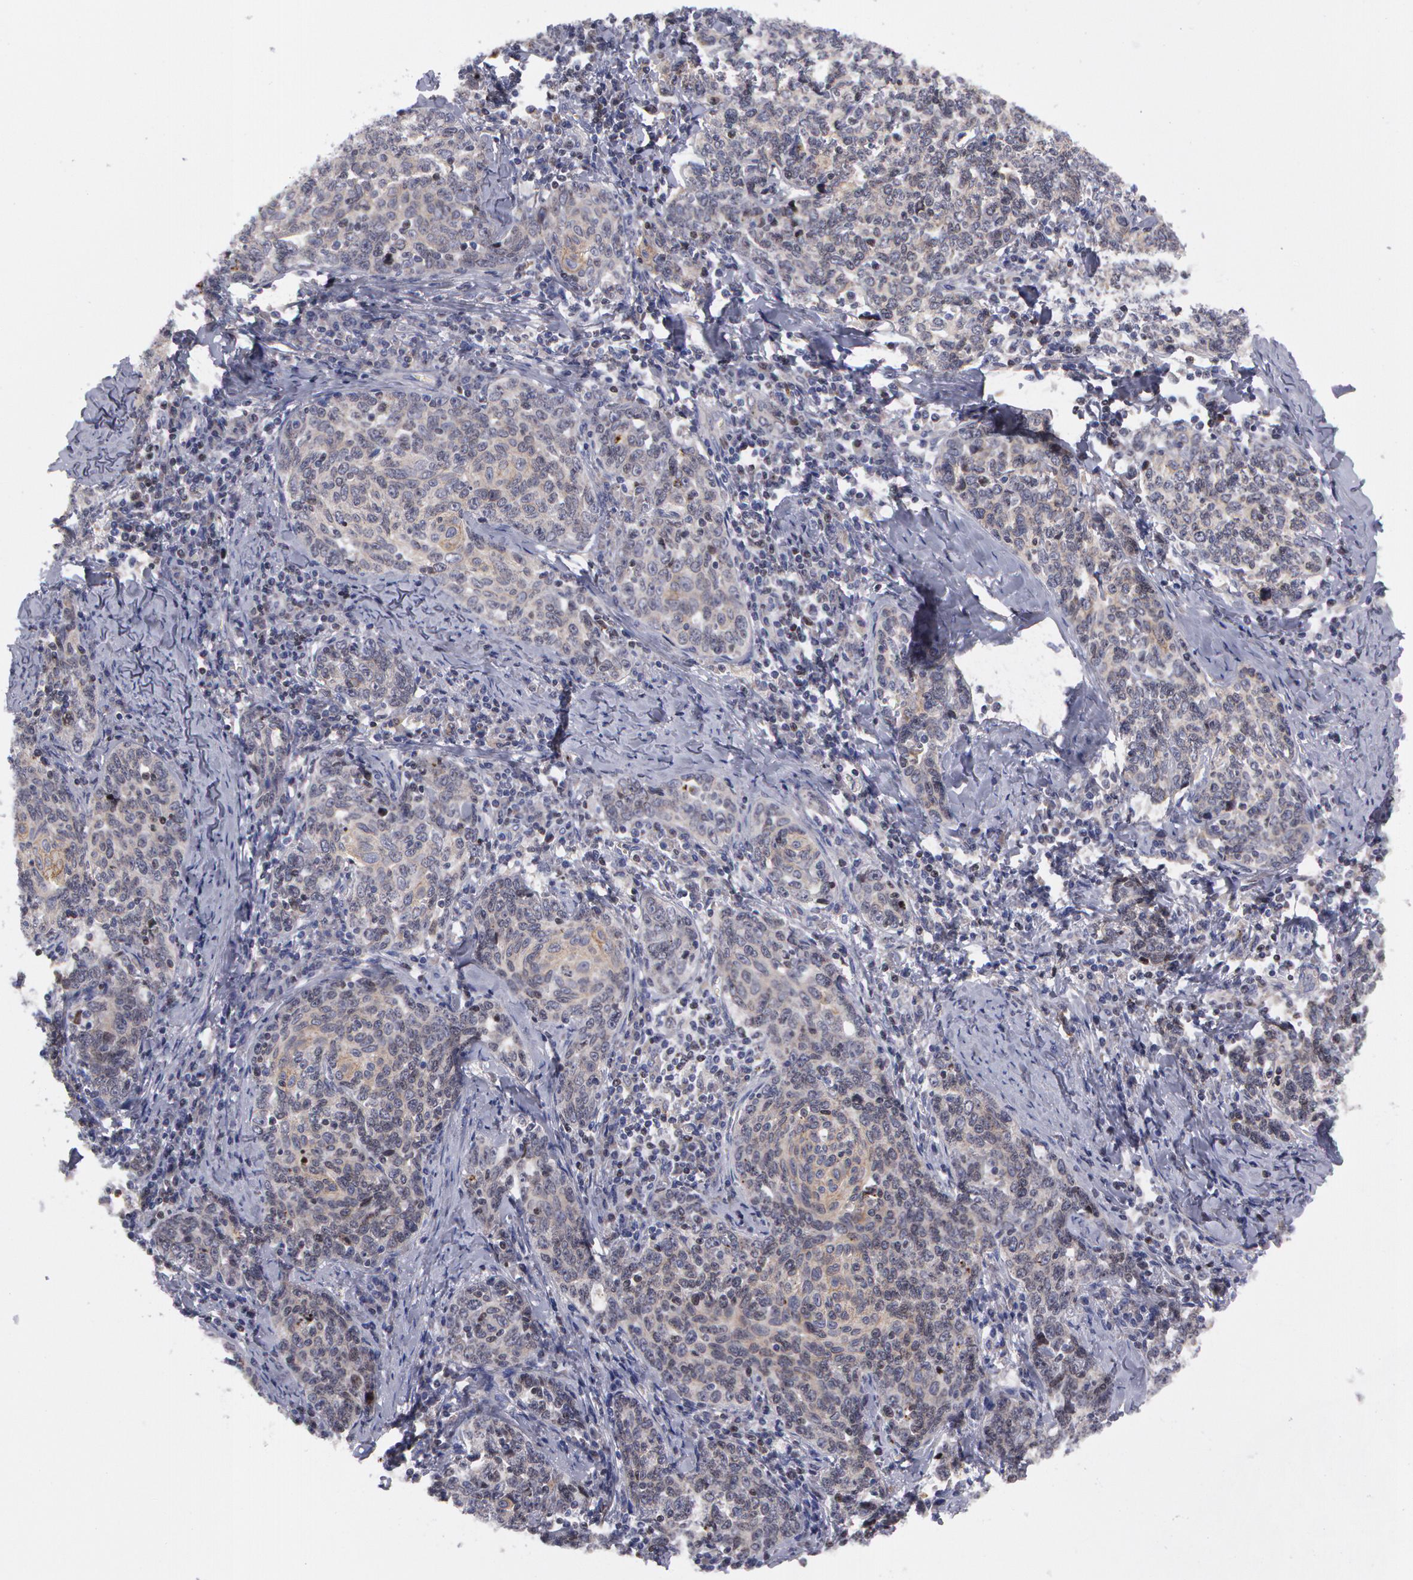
{"staining": {"intensity": "weak", "quantity": "<25%", "location": "cytoplasmic/membranous"}, "tissue": "cervical cancer", "cell_type": "Tumor cells", "image_type": "cancer", "snomed": [{"axis": "morphology", "description": "Squamous cell carcinoma, NOS"}, {"axis": "topography", "description": "Cervix"}], "caption": "Tumor cells are negative for protein expression in human cervical cancer (squamous cell carcinoma). Nuclei are stained in blue.", "gene": "ERBB2", "patient": {"sex": "female", "age": 41}}